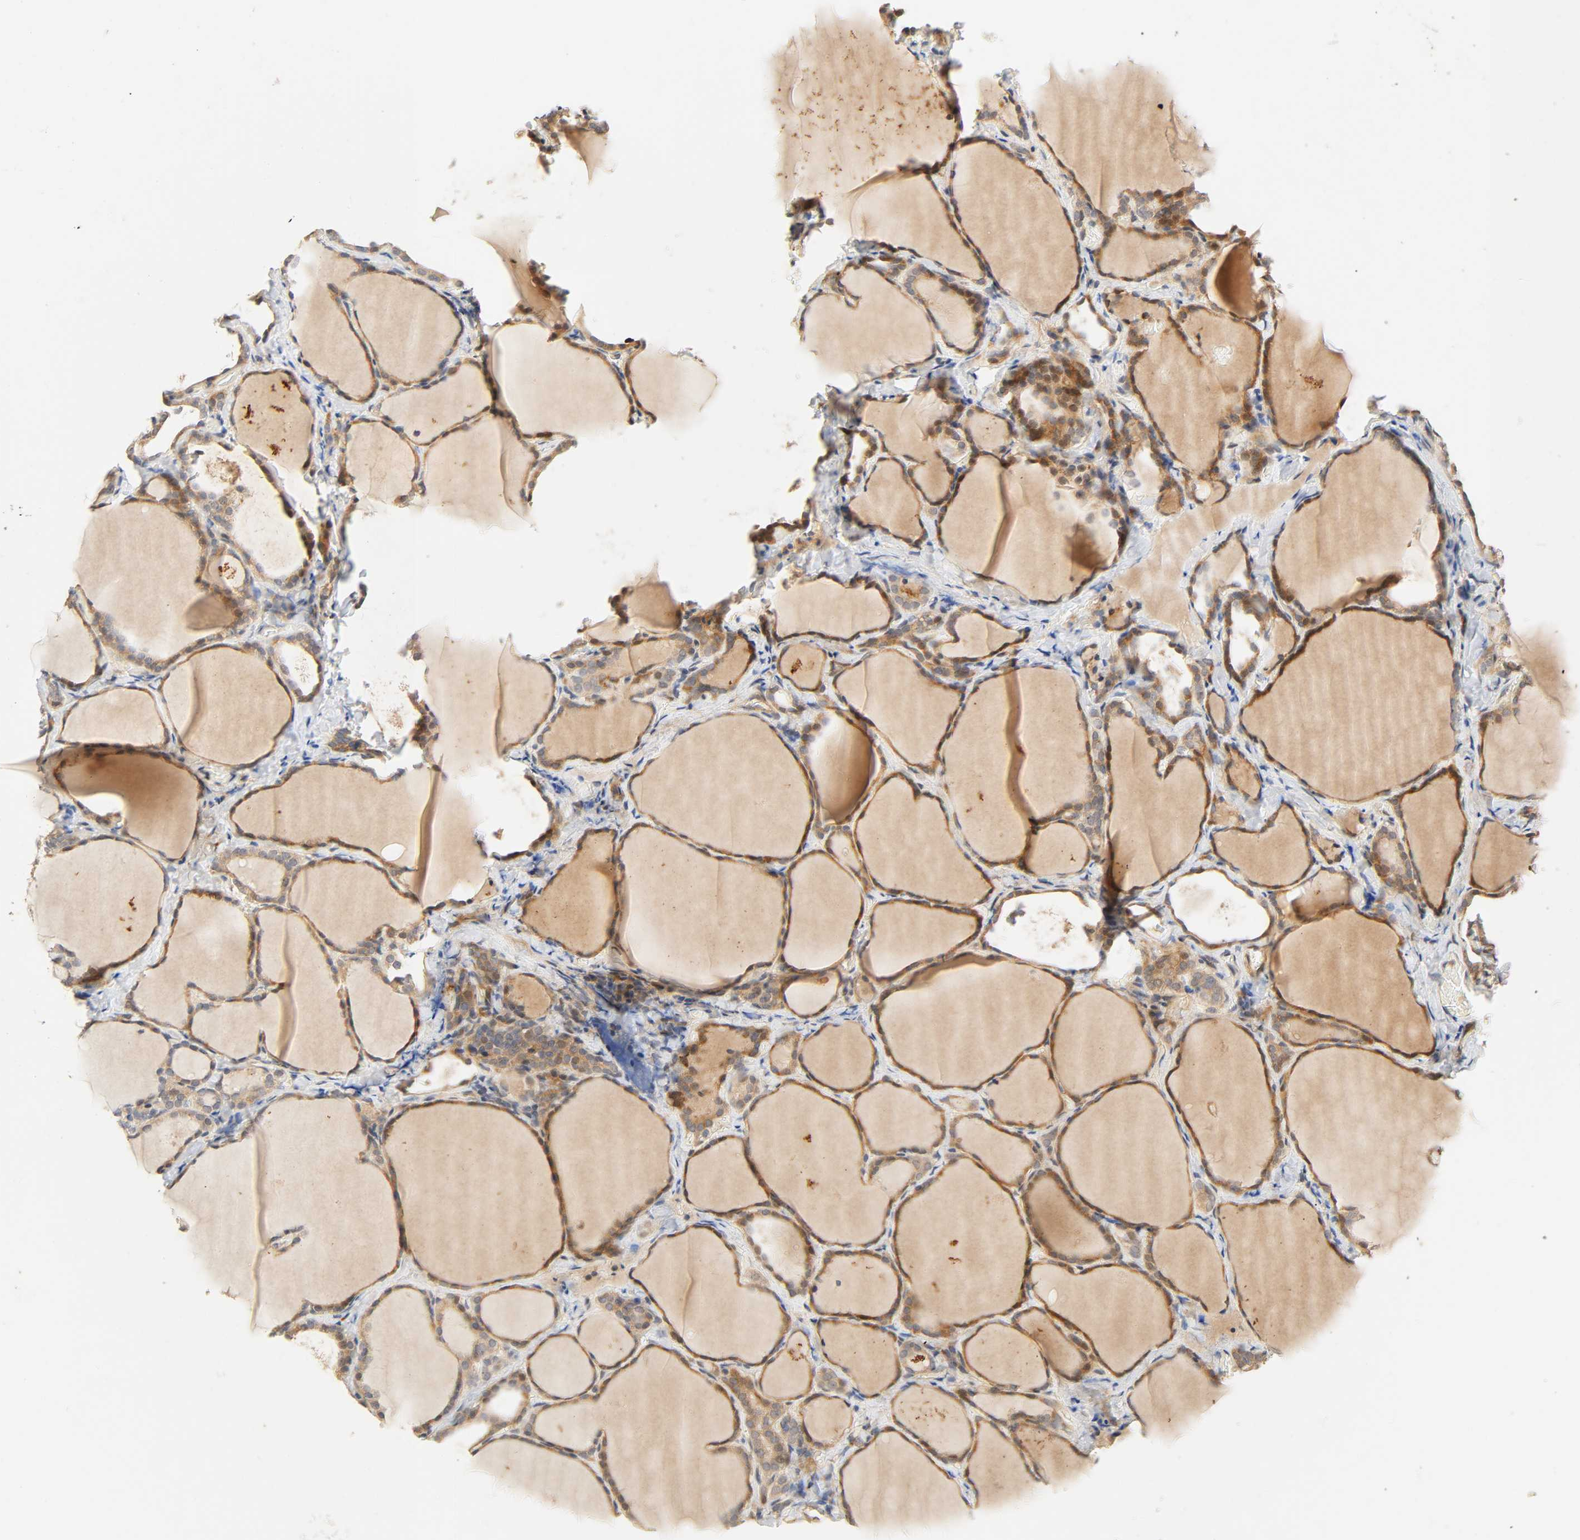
{"staining": {"intensity": "moderate", "quantity": ">75%", "location": "cytoplasmic/membranous"}, "tissue": "thyroid gland", "cell_type": "Glandular cells", "image_type": "normal", "snomed": [{"axis": "morphology", "description": "Normal tissue, NOS"}, {"axis": "morphology", "description": "Papillary adenocarcinoma, NOS"}, {"axis": "topography", "description": "Thyroid gland"}], "caption": "Immunohistochemistry (IHC) (DAB) staining of benign thyroid gland displays moderate cytoplasmic/membranous protein expression in about >75% of glandular cells.", "gene": "CACNA1G", "patient": {"sex": "female", "age": 30}}